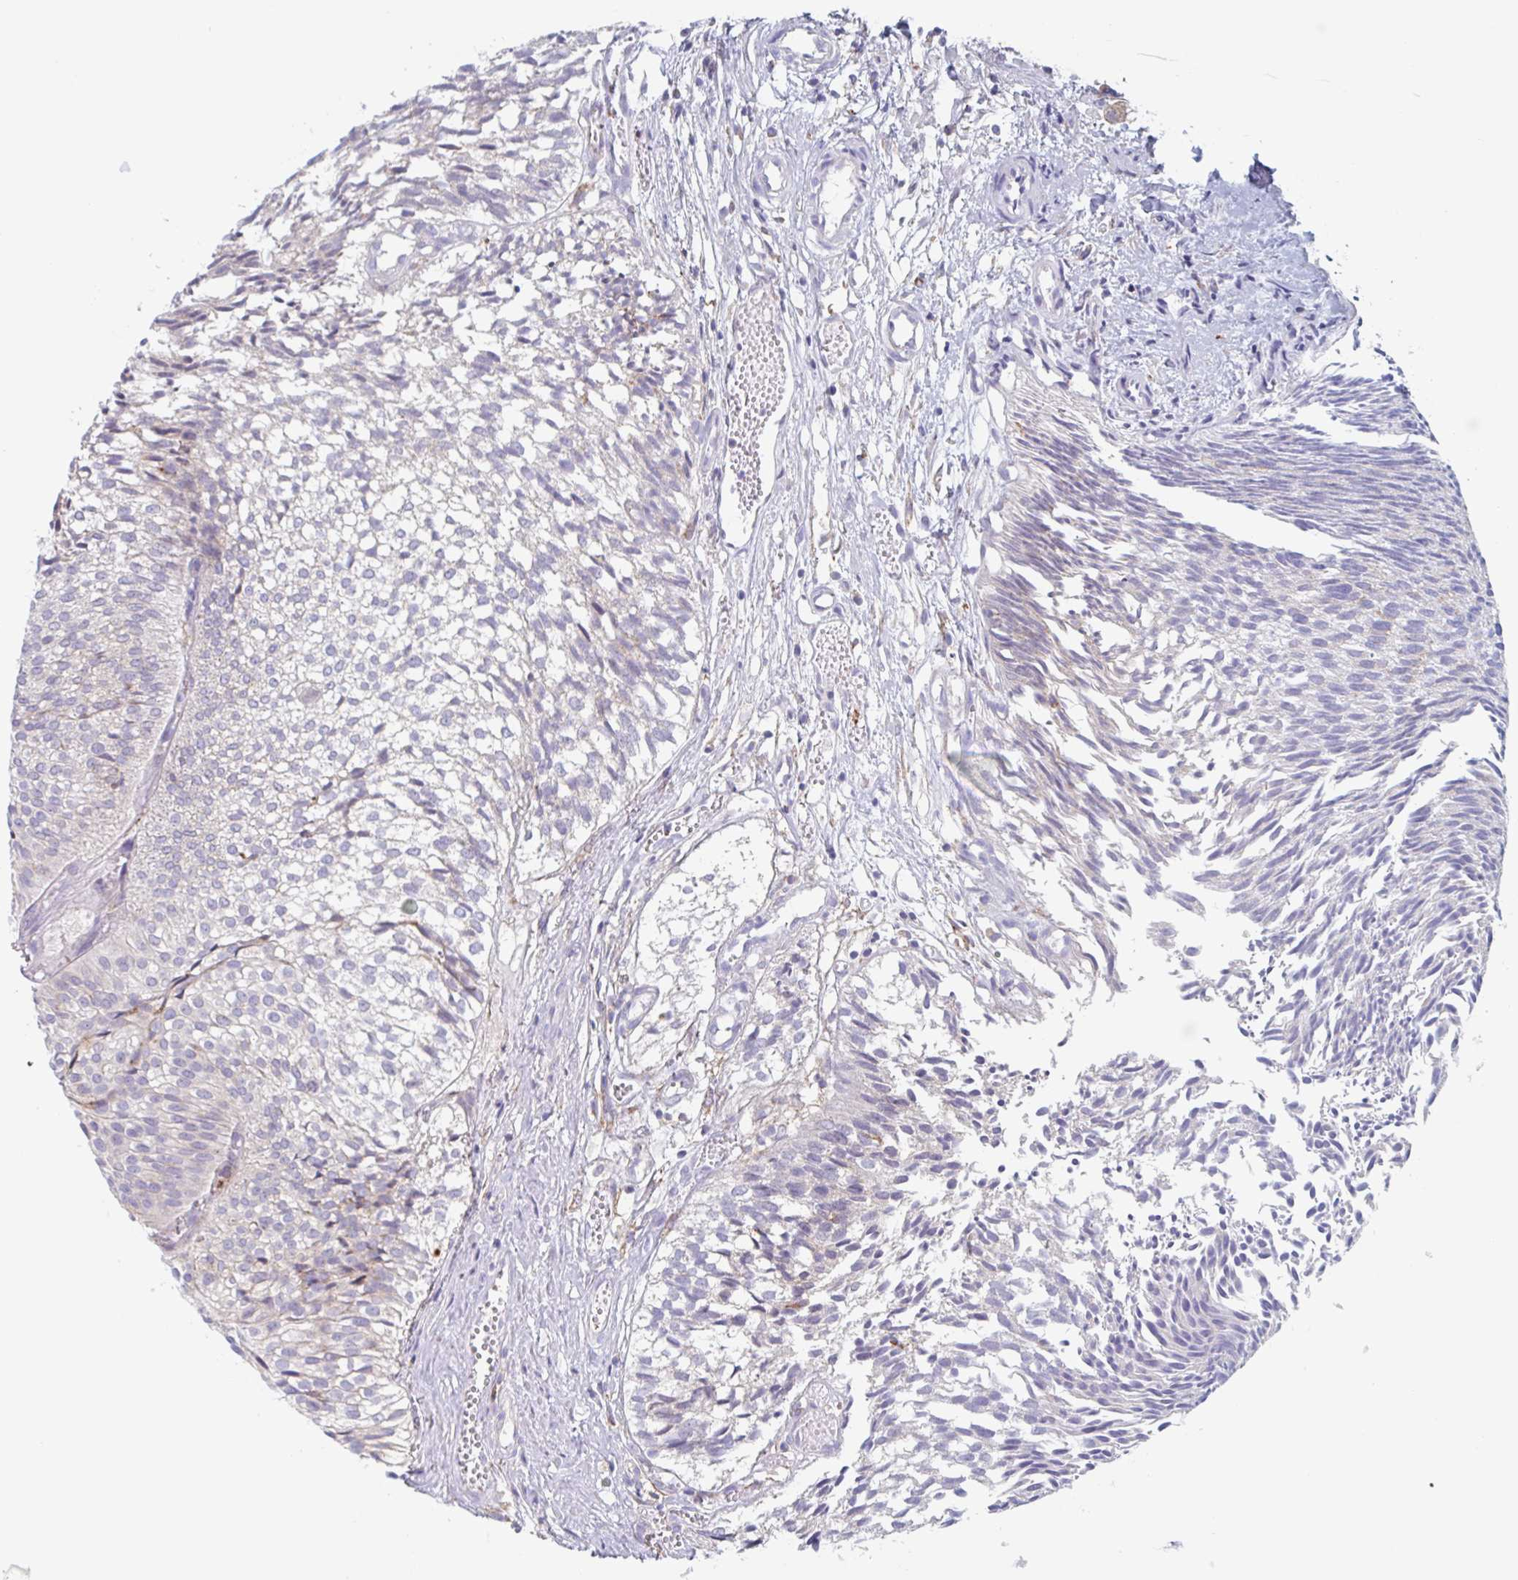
{"staining": {"intensity": "negative", "quantity": "none", "location": "none"}, "tissue": "urothelial cancer", "cell_type": "Tumor cells", "image_type": "cancer", "snomed": [{"axis": "morphology", "description": "Urothelial carcinoma, Low grade"}, {"axis": "topography", "description": "Urinary bladder"}], "caption": "Tumor cells are negative for protein expression in human urothelial carcinoma (low-grade).", "gene": "MANBA", "patient": {"sex": "male", "age": 91}}